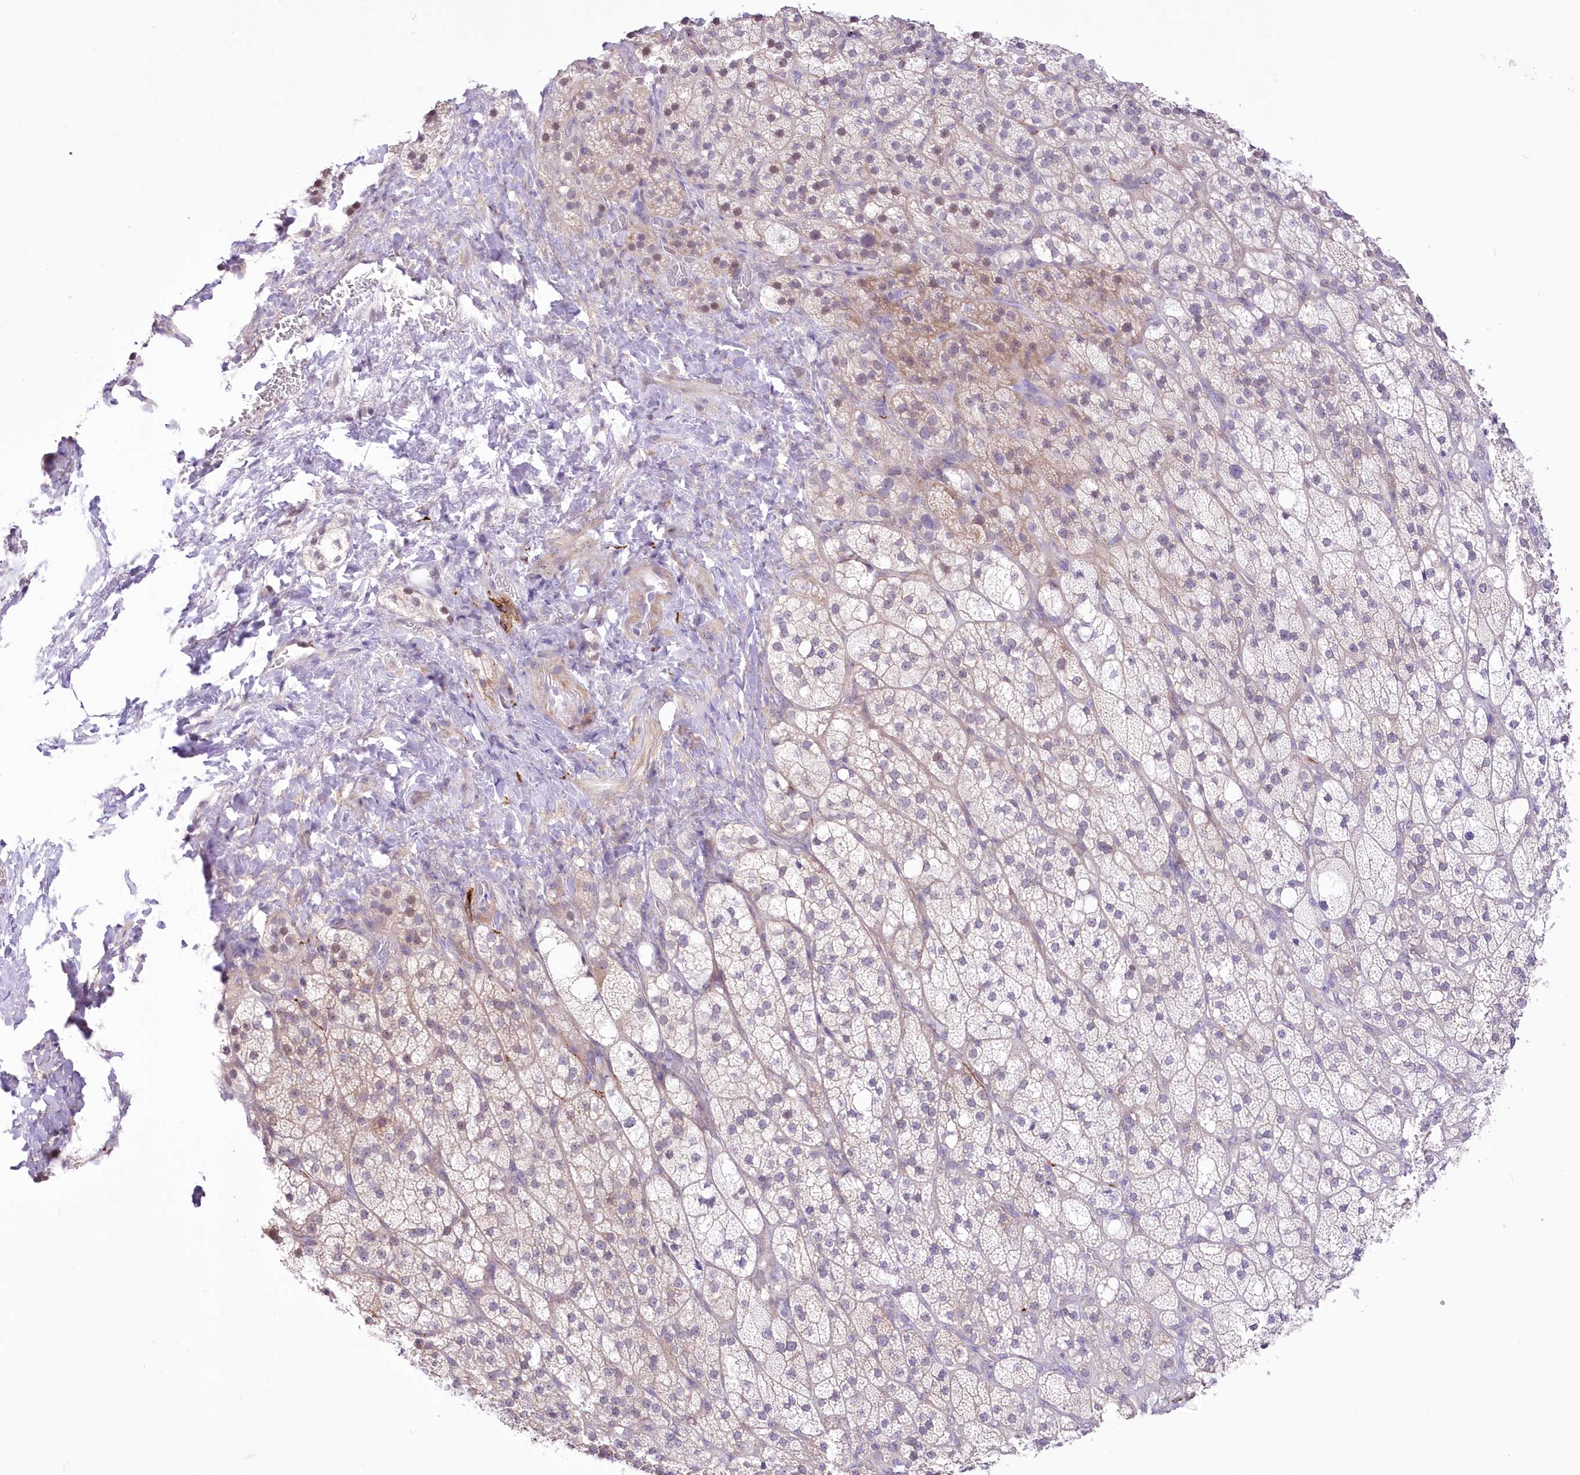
{"staining": {"intensity": "weak", "quantity": "25%-75%", "location": "cytoplasmic/membranous"}, "tissue": "adrenal gland", "cell_type": "Glandular cells", "image_type": "normal", "snomed": [{"axis": "morphology", "description": "Normal tissue, NOS"}, {"axis": "topography", "description": "Adrenal gland"}], "caption": "About 25%-75% of glandular cells in benign adrenal gland display weak cytoplasmic/membranous protein expression as visualized by brown immunohistochemical staining.", "gene": "FAM241B", "patient": {"sex": "male", "age": 61}}